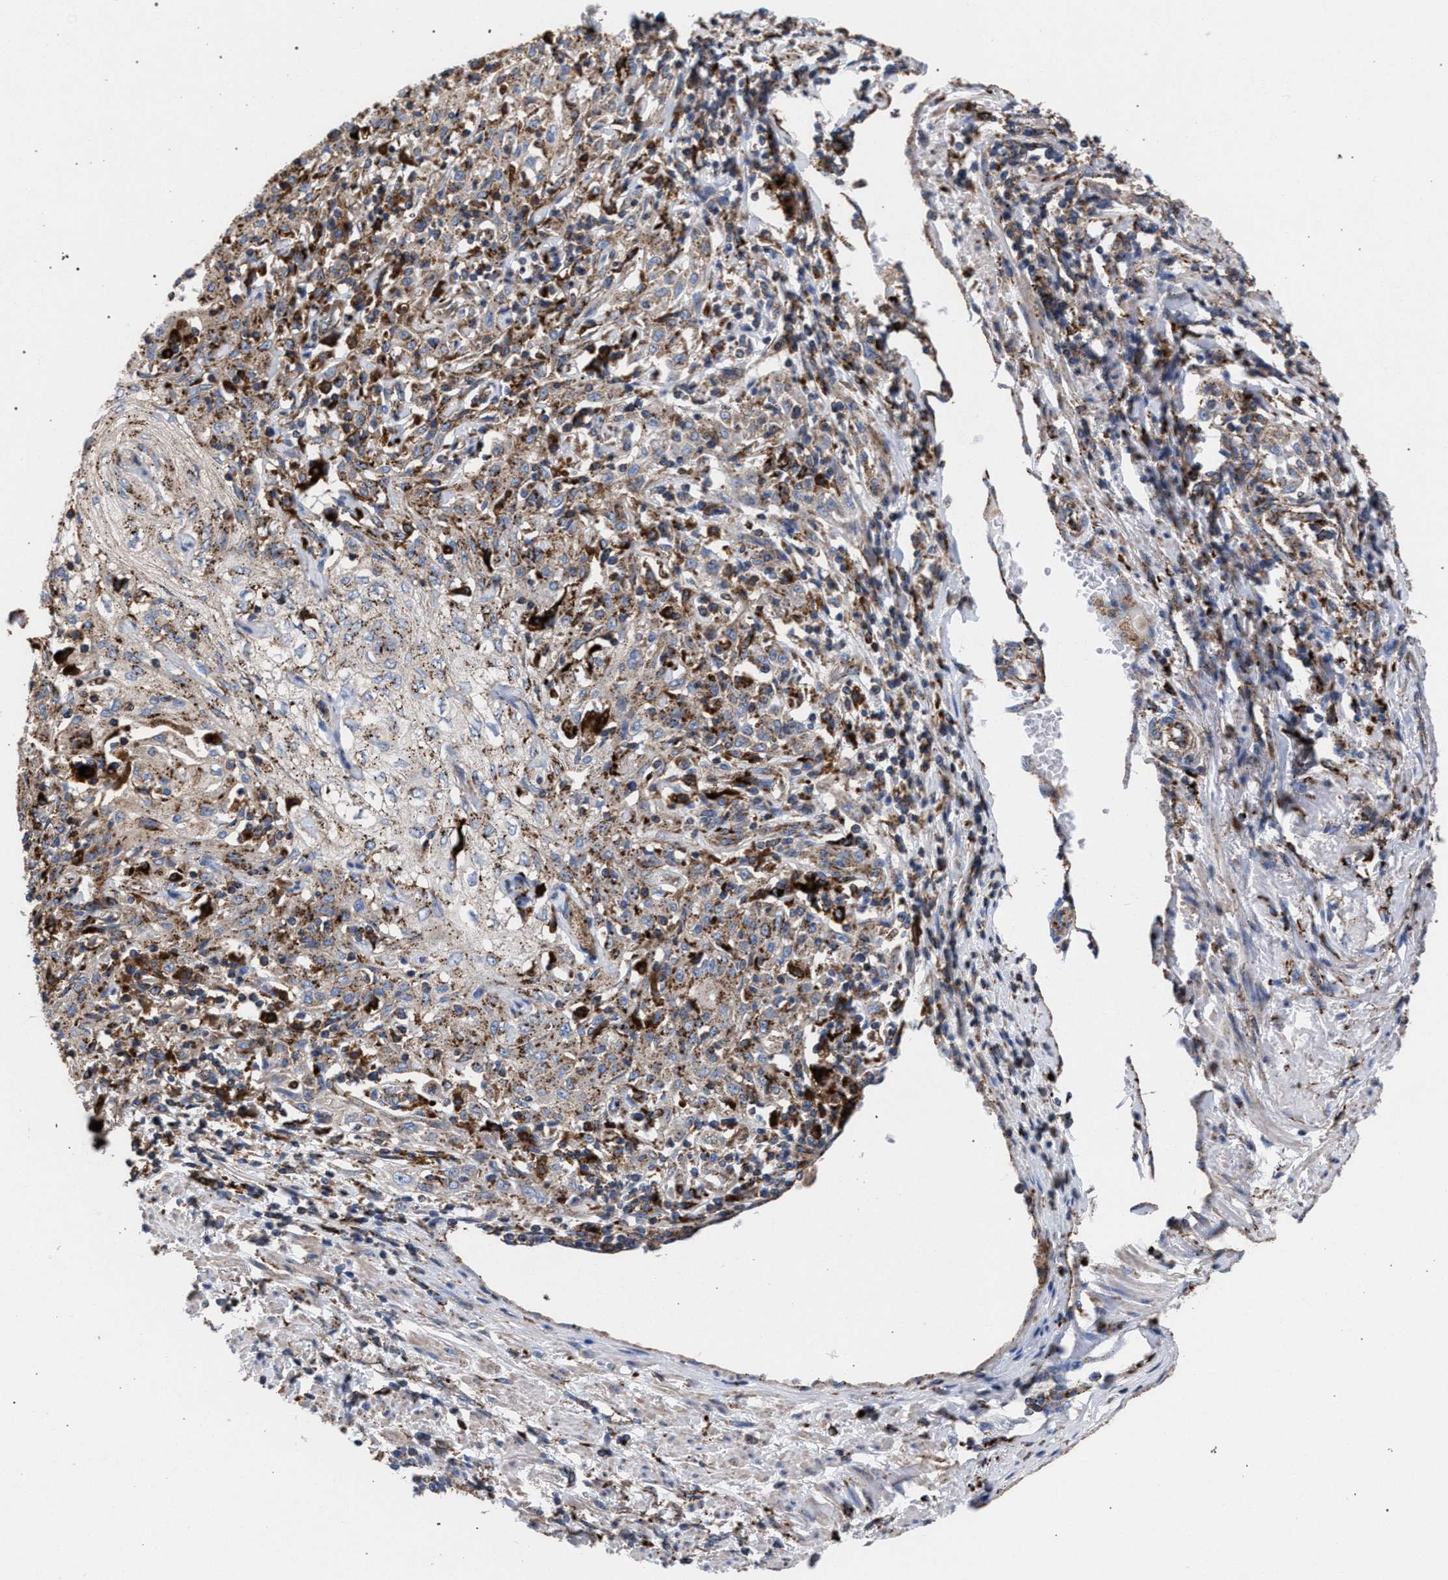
{"staining": {"intensity": "moderate", "quantity": ">75%", "location": "cytoplasmic/membranous"}, "tissue": "skin cancer", "cell_type": "Tumor cells", "image_type": "cancer", "snomed": [{"axis": "morphology", "description": "Squamous cell carcinoma, NOS"}, {"axis": "morphology", "description": "Squamous cell carcinoma, metastatic, NOS"}, {"axis": "topography", "description": "Skin"}, {"axis": "topography", "description": "Lymph node"}], "caption": "Protein staining shows moderate cytoplasmic/membranous expression in about >75% of tumor cells in skin cancer (metastatic squamous cell carcinoma).", "gene": "PPT1", "patient": {"sex": "male", "age": 75}}